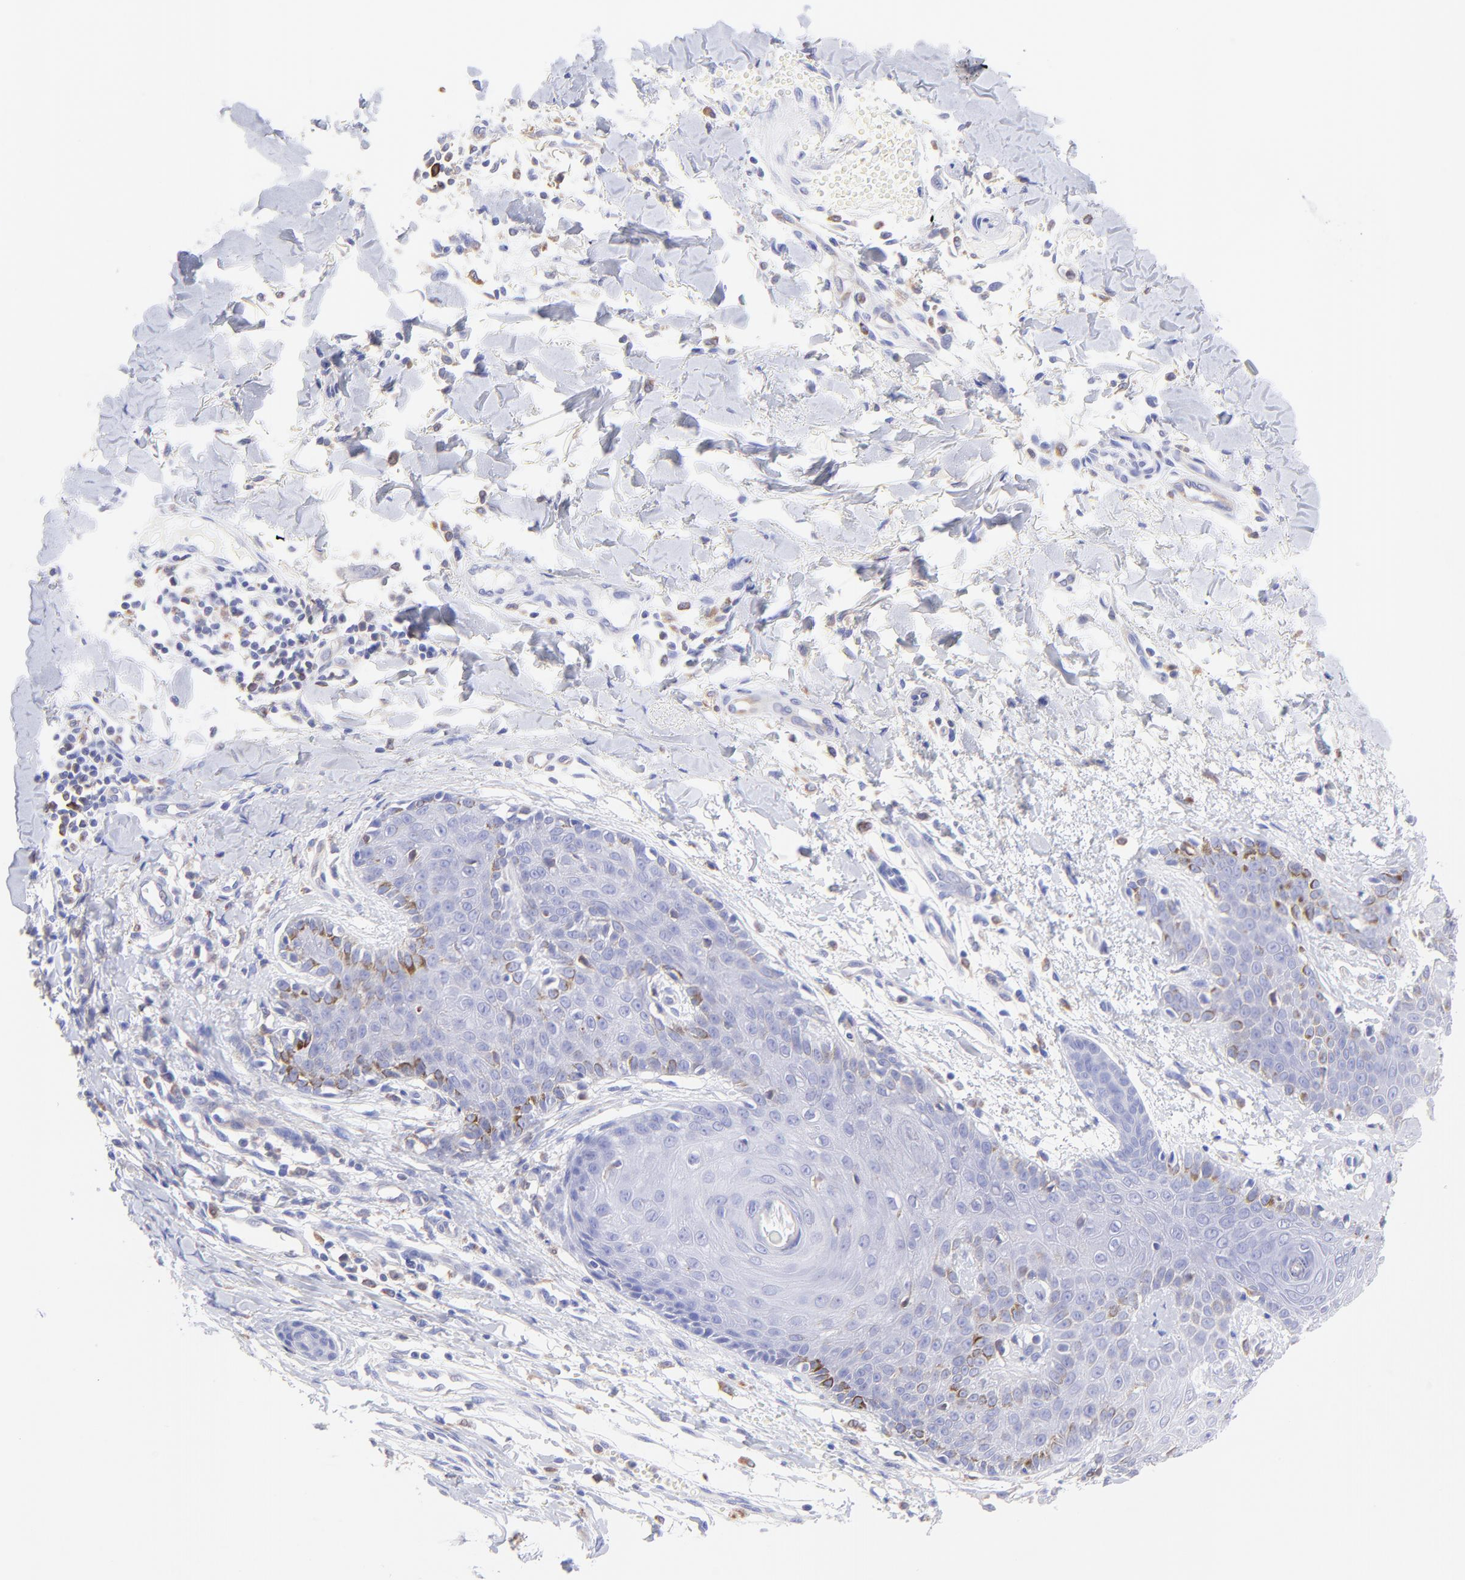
{"staining": {"intensity": "moderate", "quantity": "<25%", "location": "cytoplasmic/membranous"}, "tissue": "skin cancer", "cell_type": "Tumor cells", "image_type": "cancer", "snomed": [{"axis": "morphology", "description": "Basal cell carcinoma"}, {"axis": "topography", "description": "Skin"}], "caption": "Skin basal cell carcinoma tissue demonstrates moderate cytoplasmic/membranous positivity in approximately <25% of tumor cells, visualized by immunohistochemistry. The protein of interest is stained brown, and the nuclei are stained in blue (DAB (3,3'-diaminobenzidine) IHC with brightfield microscopy, high magnification).", "gene": "IRAG2", "patient": {"sex": "male", "age": 67}}